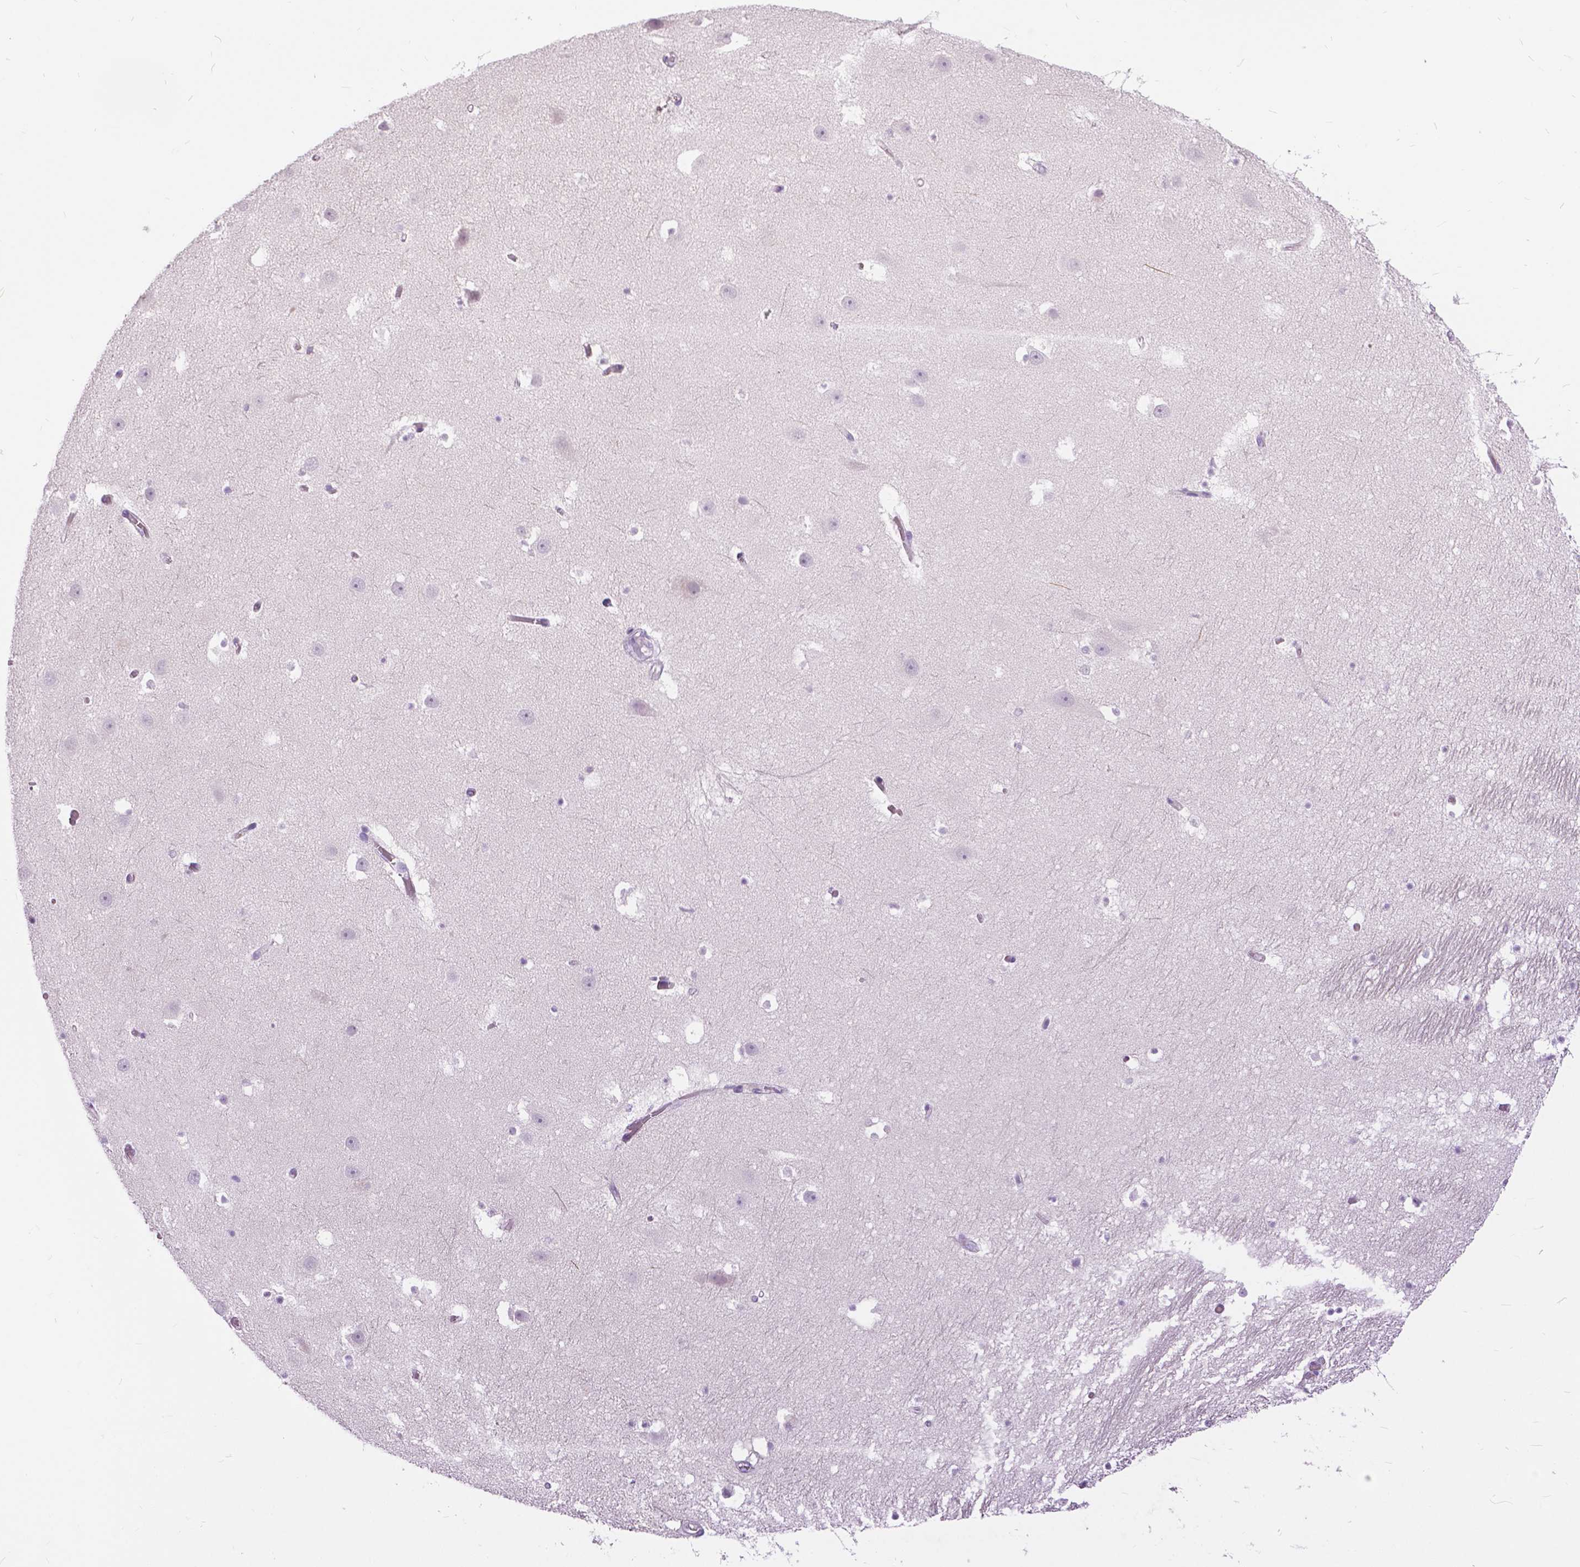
{"staining": {"intensity": "negative", "quantity": "none", "location": "none"}, "tissue": "hippocampus", "cell_type": "Glial cells", "image_type": "normal", "snomed": [{"axis": "morphology", "description": "Normal tissue, NOS"}, {"axis": "topography", "description": "Hippocampus"}], "caption": "Hippocampus was stained to show a protein in brown. There is no significant staining in glial cells. (IHC, brightfield microscopy, high magnification).", "gene": "TP53TG5", "patient": {"sex": "male", "age": 26}}